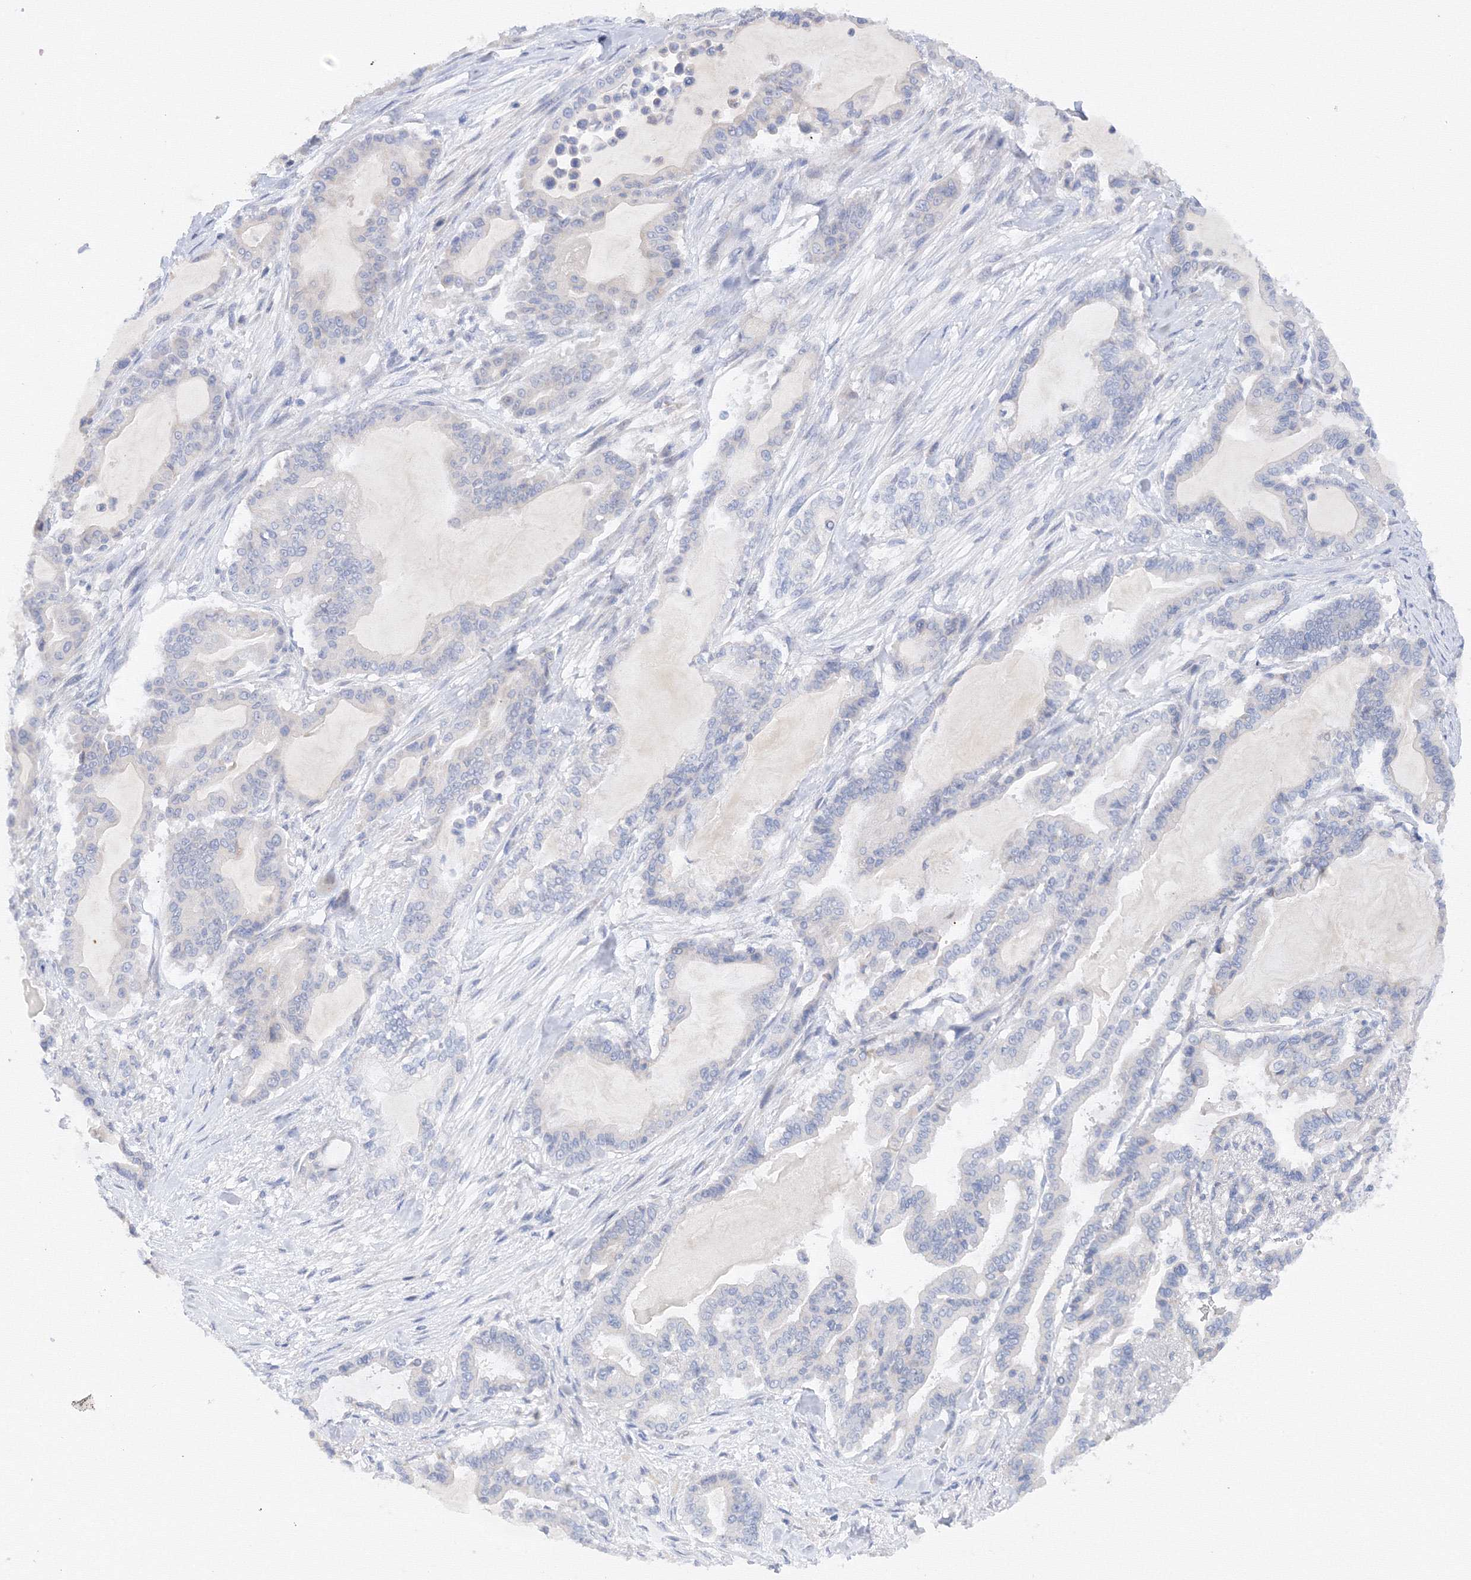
{"staining": {"intensity": "negative", "quantity": "none", "location": "none"}, "tissue": "pancreatic cancer", "cell_type": "Tumor cells", "image_type": "cancer", "snomed": [{"axis": "morphology", "description": "Adenocarcinoma, NOS"}, {"axis": "topography", "description": "Pancreas"}], "caption": "Tumor cells are negative for protein expression in human pancreatic cancer. Nuclei are stained in blue.", "gene": "TAMM41", "patient": {"sex": "male", "age": 63}}